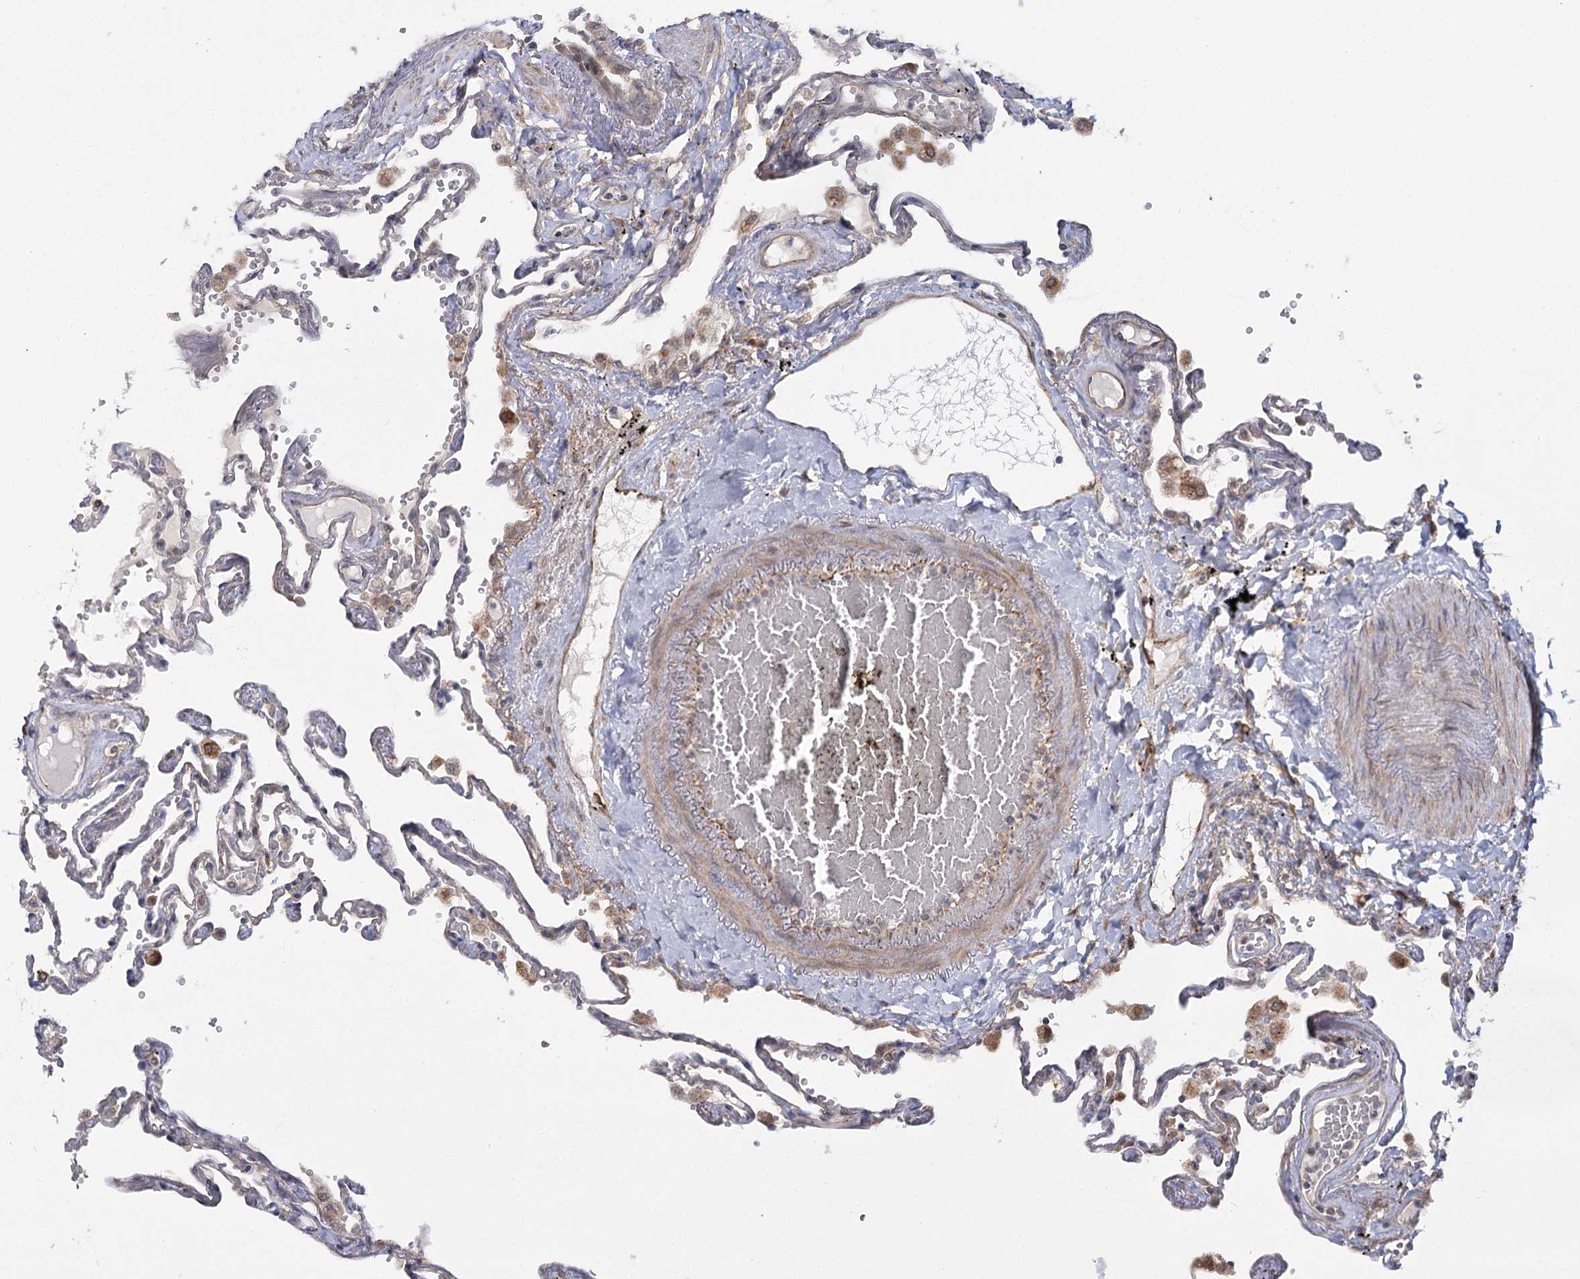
{"staining": {"intensity": "weak", "quantity": "<25%", "location": "cytoplasmic/membranous"}, "tissue": "lung", "cell_type": "Alveolar cells", "image_type": "normal", "snomed": [{"axis": "morphology", "description": "Normal tissue, NOS"}, {"axis": "topography", "description": "Lung"}], "caption": "The histopathology image demonstrates no significant positivity in alveolar cells of lung. (DAB immunohistochemistry with hematoxylin counter stain).", "gene": "TBC1D9B", "patient": {"sex": "female", "age": 67}}